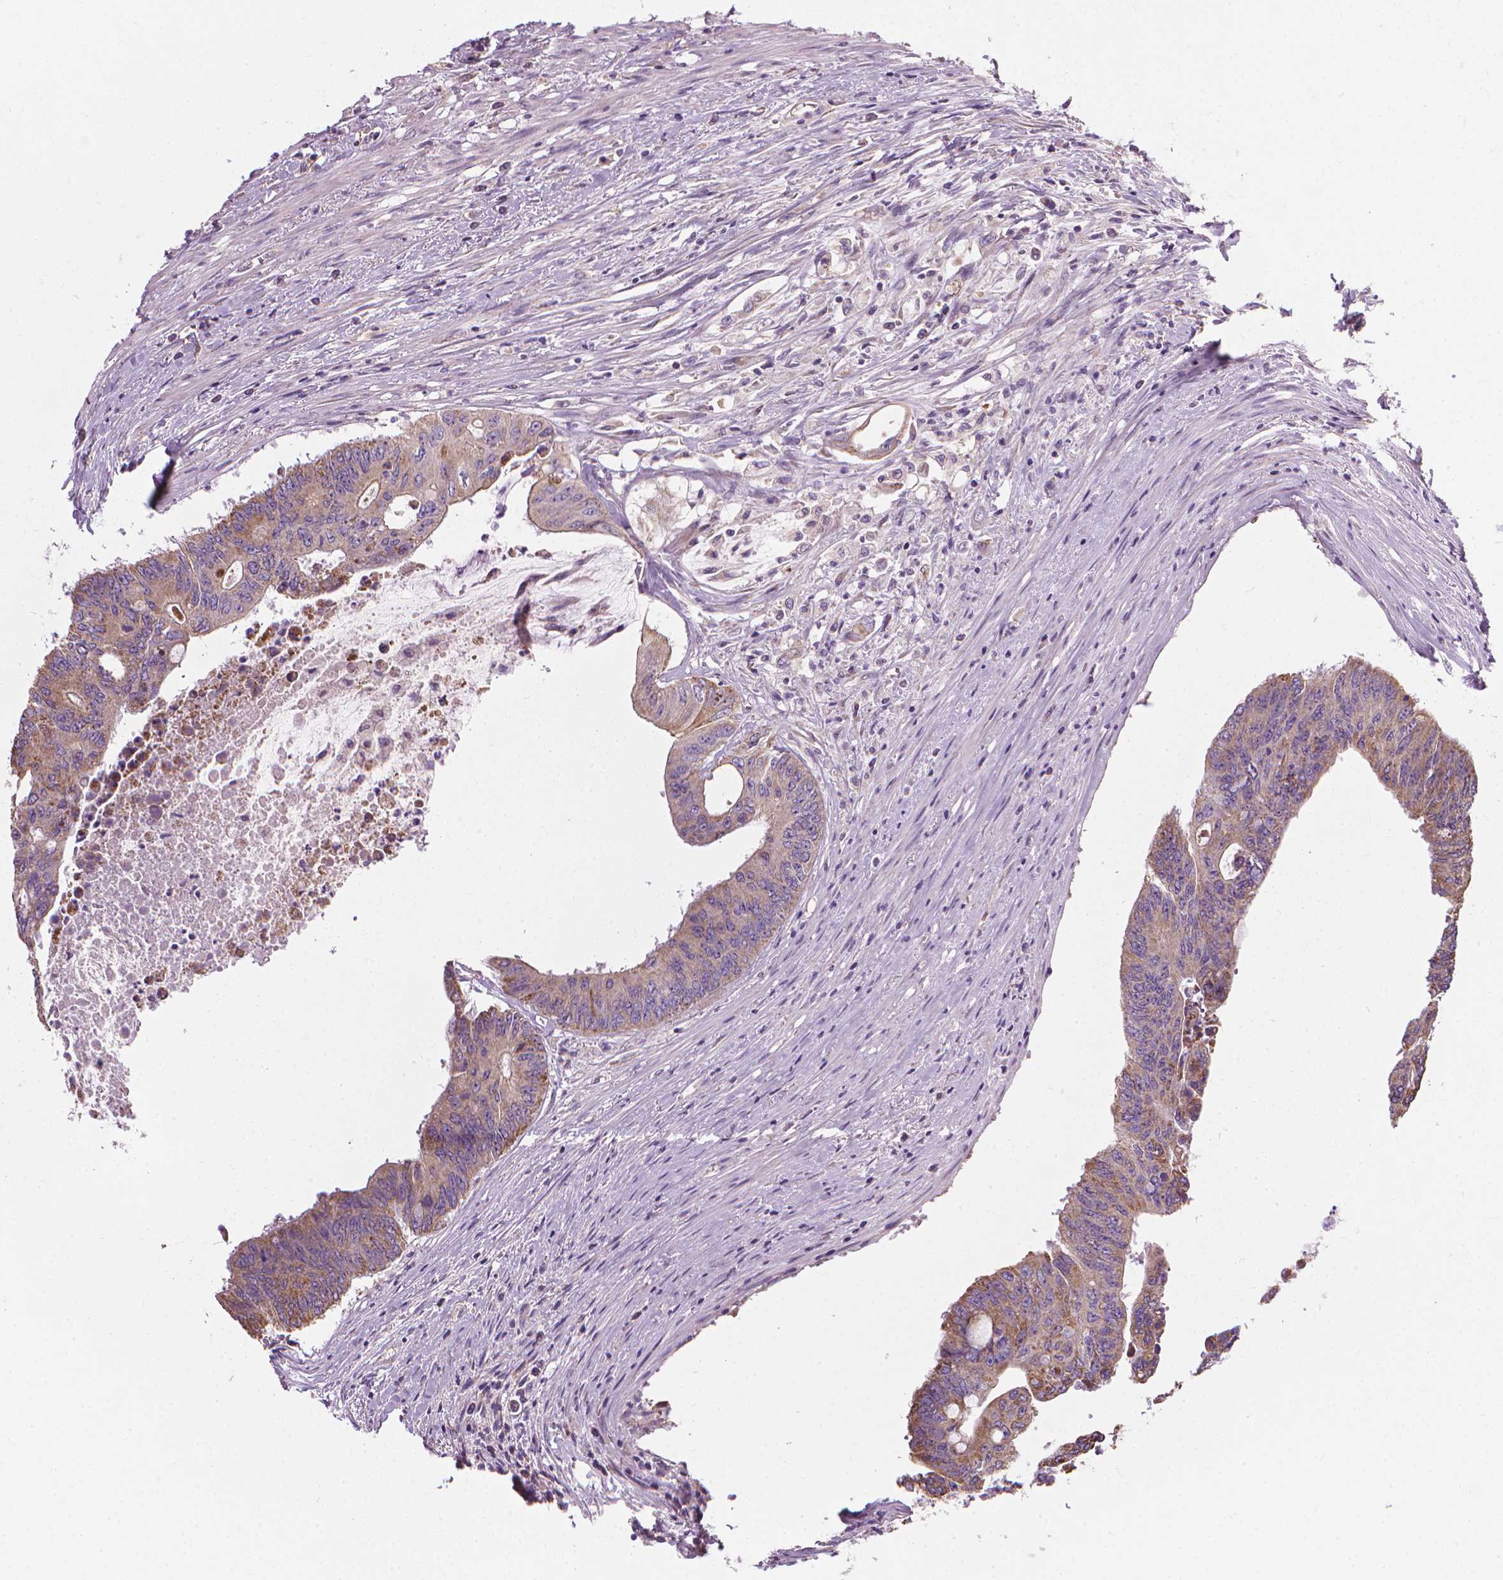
{"staining": {"intensity": "weak", "quantity": "25%-75%", "location": "cytoplasmic/membranous"}, "tissue": "colorectal cancer", "cell_type": "Tumor cells", "image_type": "cancer", "snomed": [{"axis": "morphology", "description": "Adenocarcinoma, NOS"}, {"axis": "topography", "description": "Rectum"}], "caption": "Colorectal adenocarcinoma stained for a protein shows weak cytoplasmic/membranous positivity in tumor cells.", "gene": "RIIAD1", "patient": {"sex": "male", "age": 59}}